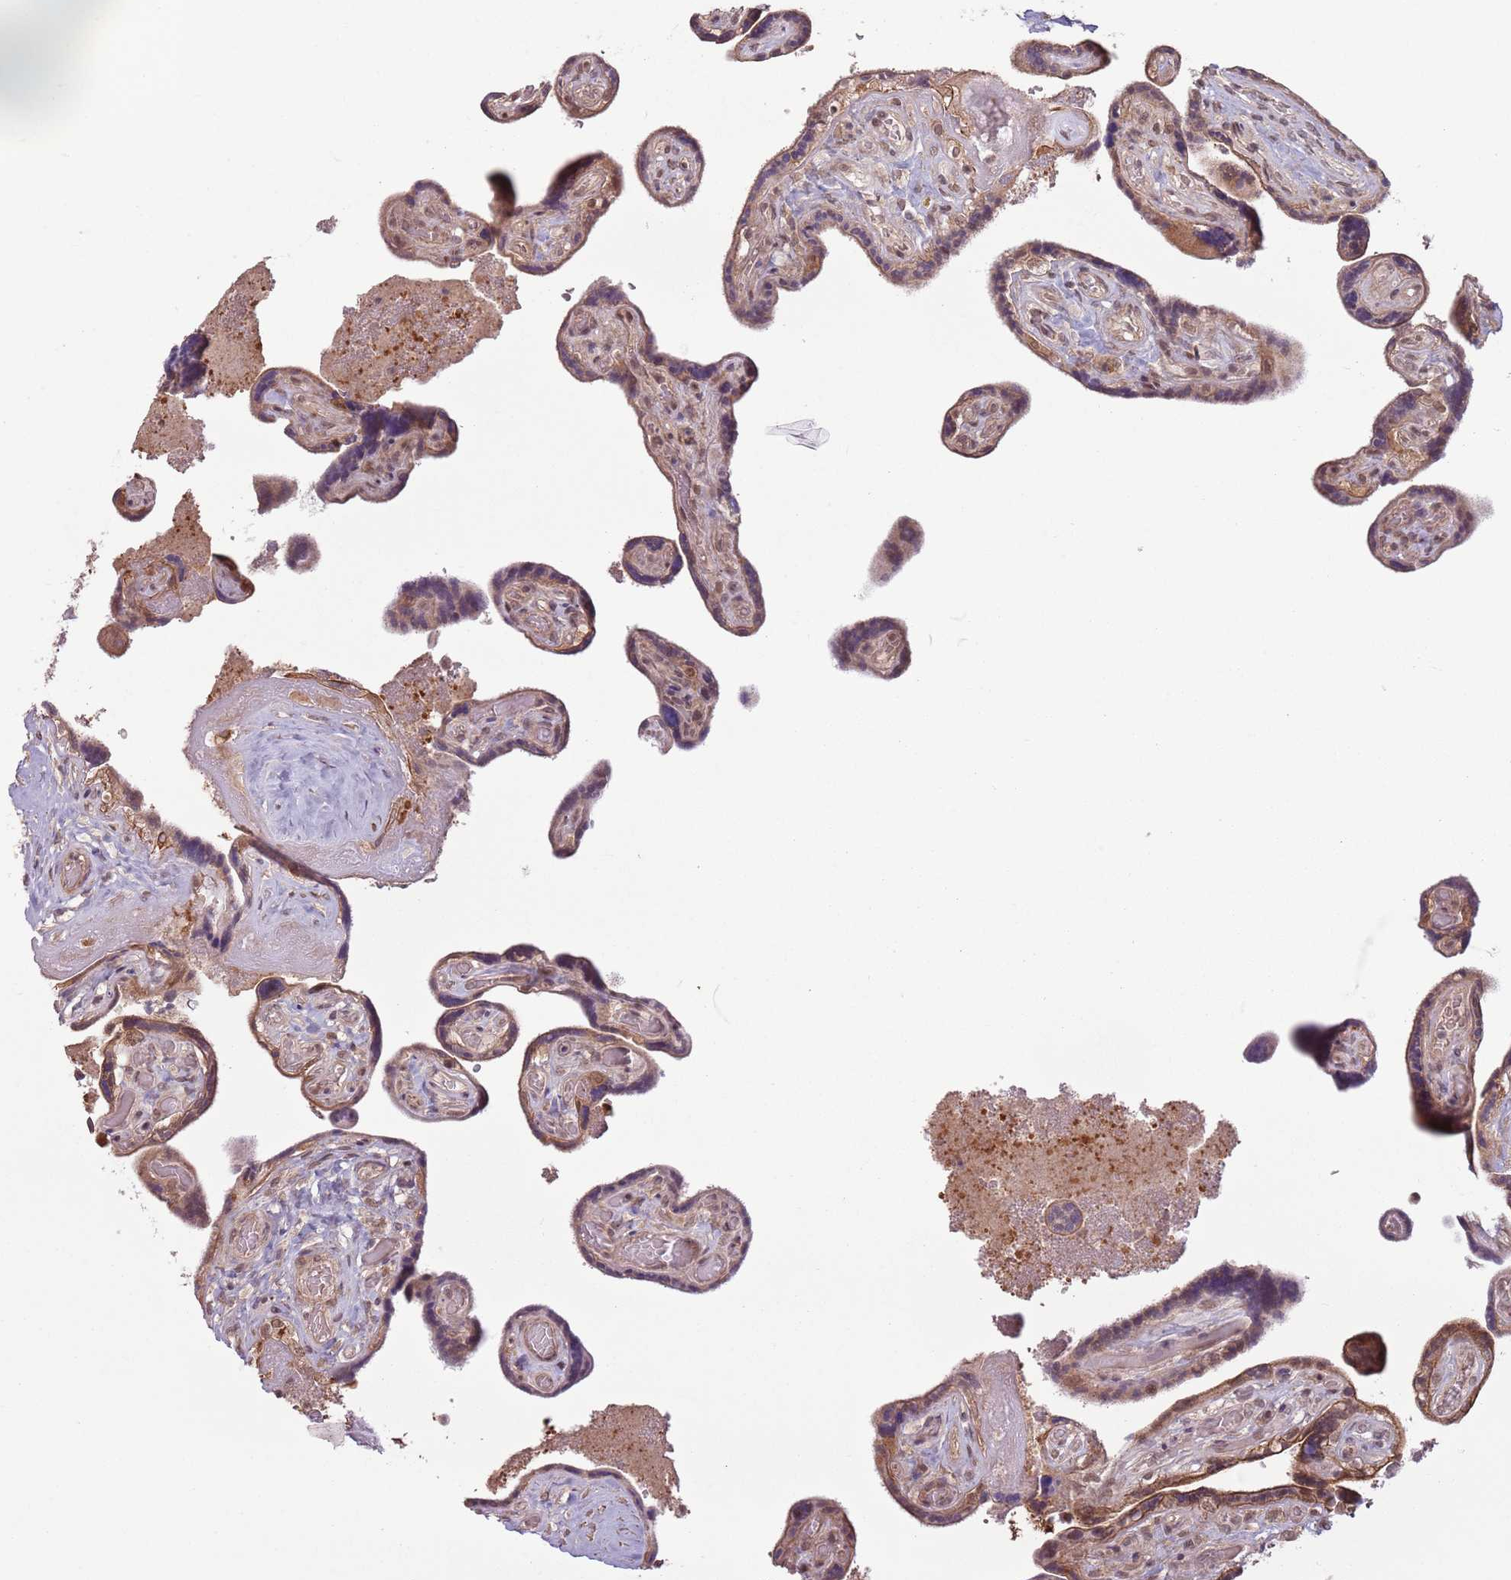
{"staining": {"intensity": "strong", "quantity": ">75%", "location": "cytoplasmic/membranous"}, "tissue": "placenta", "cell_type": "Decidual cells", "image_type": "normal", "snomed": [{"axis": "morphology", "description": "Normal tissue, NOS"}, {"axis": "topography", "description": "Placenta"}], "caption": "Protein staining of benign placenta exhibits strong cytoplasmic/membranous expression in approximately >75% of decidual cells. The protein of interest is stained brown, and the nuclei are stained in blue (DAB IHC with brightfield microscopy, high magnification).", "gene": "CCDC154", "patient": {"sex": "female", "age": 32}}